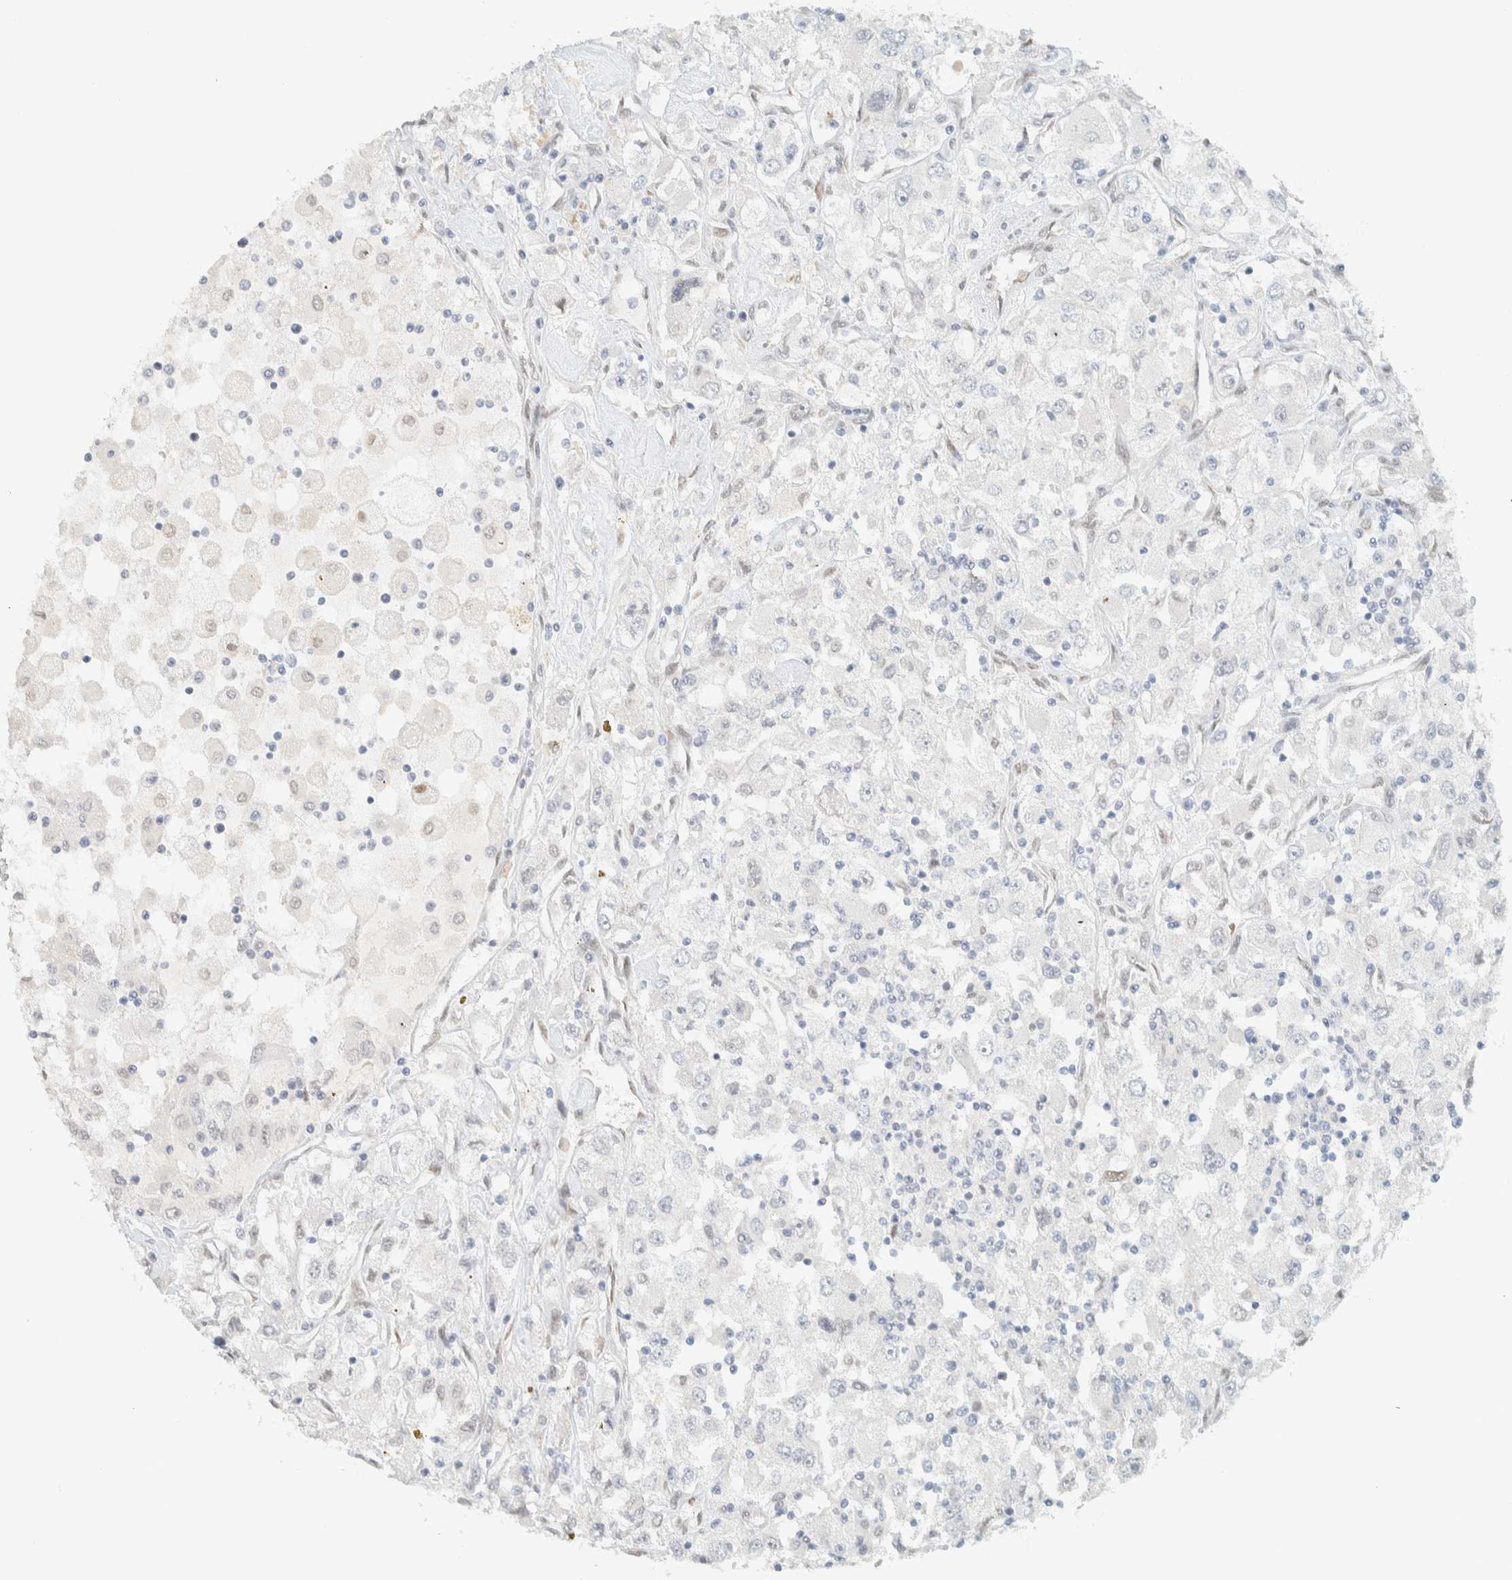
{"staining": {"intensity": "negative", "quantity": "none", "location": "none"}, "tissue": "renal cancer", "cell_type": "Tumor cells", "image_type": "cancer", "snomed": [{"axis": "morphology", "description": "Adenocarcinoma, NOS"}, {"axis": "topography", "description": "Kidney"}], "caption": "Tumor cells are negative for brown protein staining in renal cancer (adenocarcinoma).", "gene": "C1QTNF12", "patient": {"sex": "female", "age": 52}}